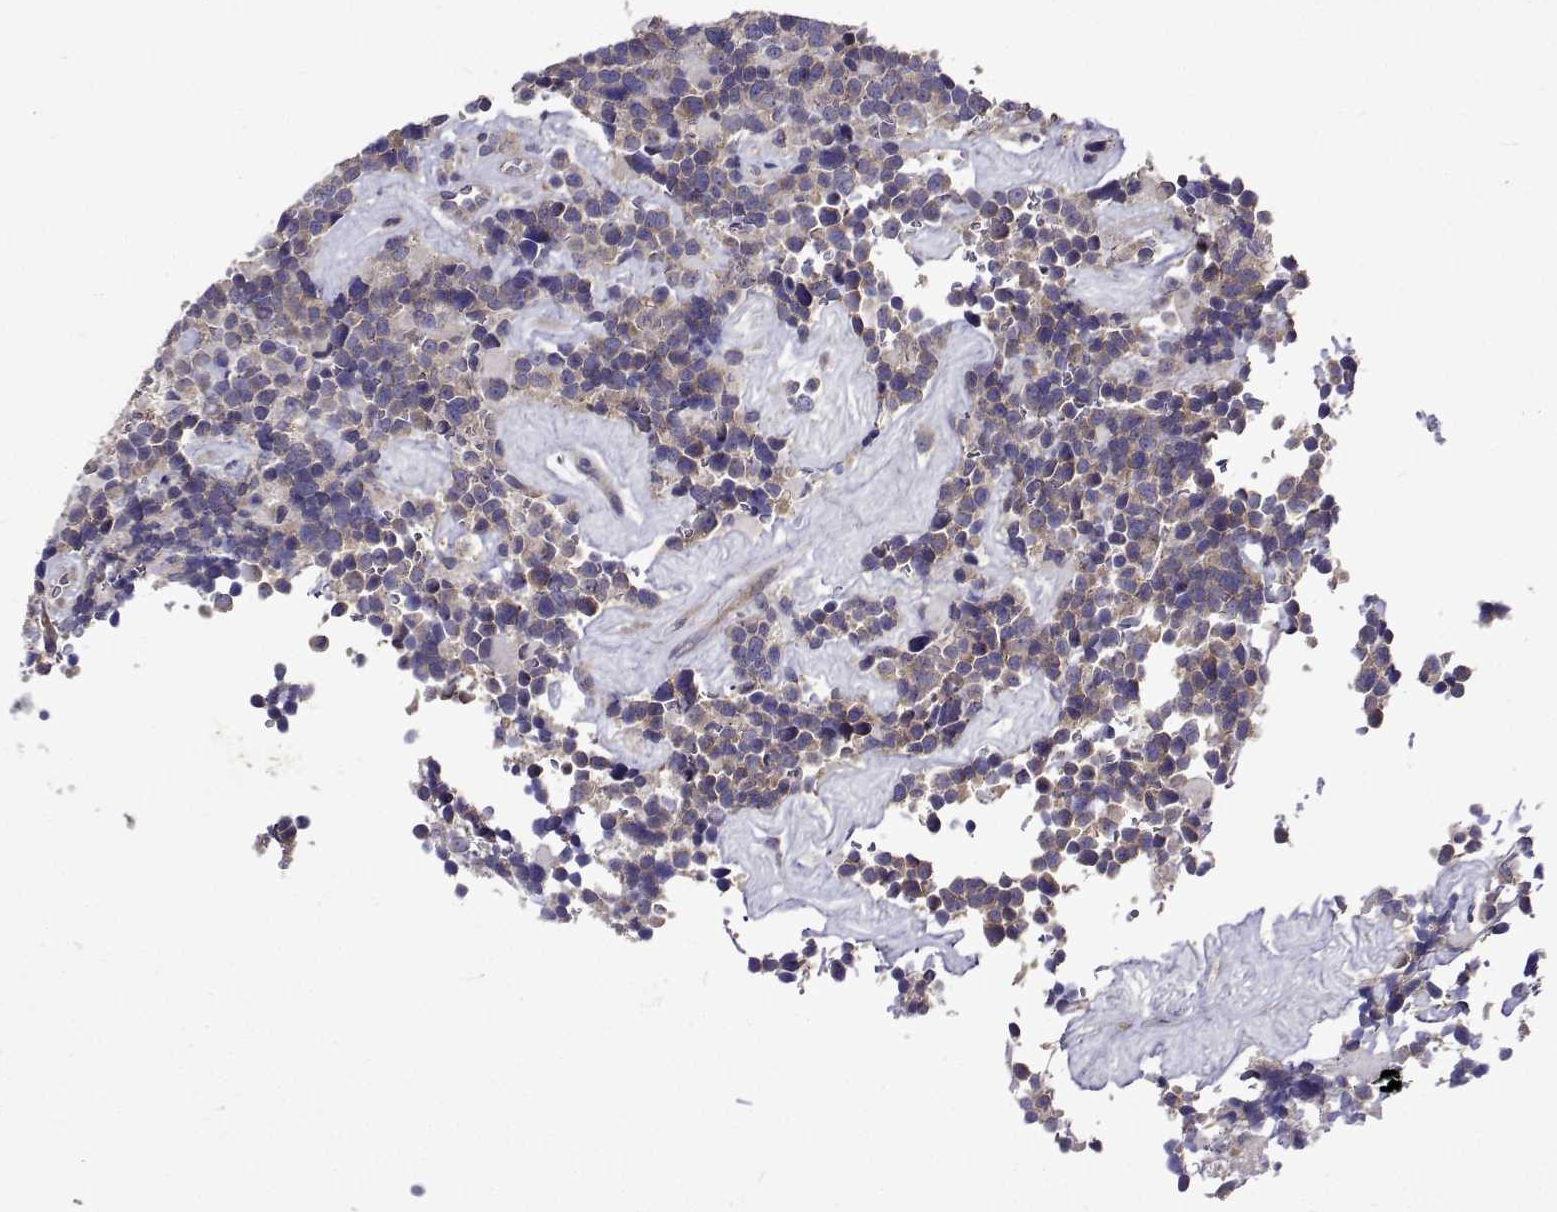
{"staining": {"intensity": "weak", "quantity": ">75%", "location": "cytoplasmic/membranous"}, "tissue": "glioma", "cell_type": "Tumor cells", "image_type": "cancer", "snomed": [{"axis": "morphology", "description": "Glioma, malignant, High grade"}, {"axis": "topography", "description": "Brain"}], "caption": "Tumor cells display low levels of weak cytoplasmic/membranous staining in about >75% of cells in glioma. (DAB IHC, brown staining for protein, blue staining for nuclei).", "gene": "TARBP2", "patient": {"sex": "male", "age": 33}}